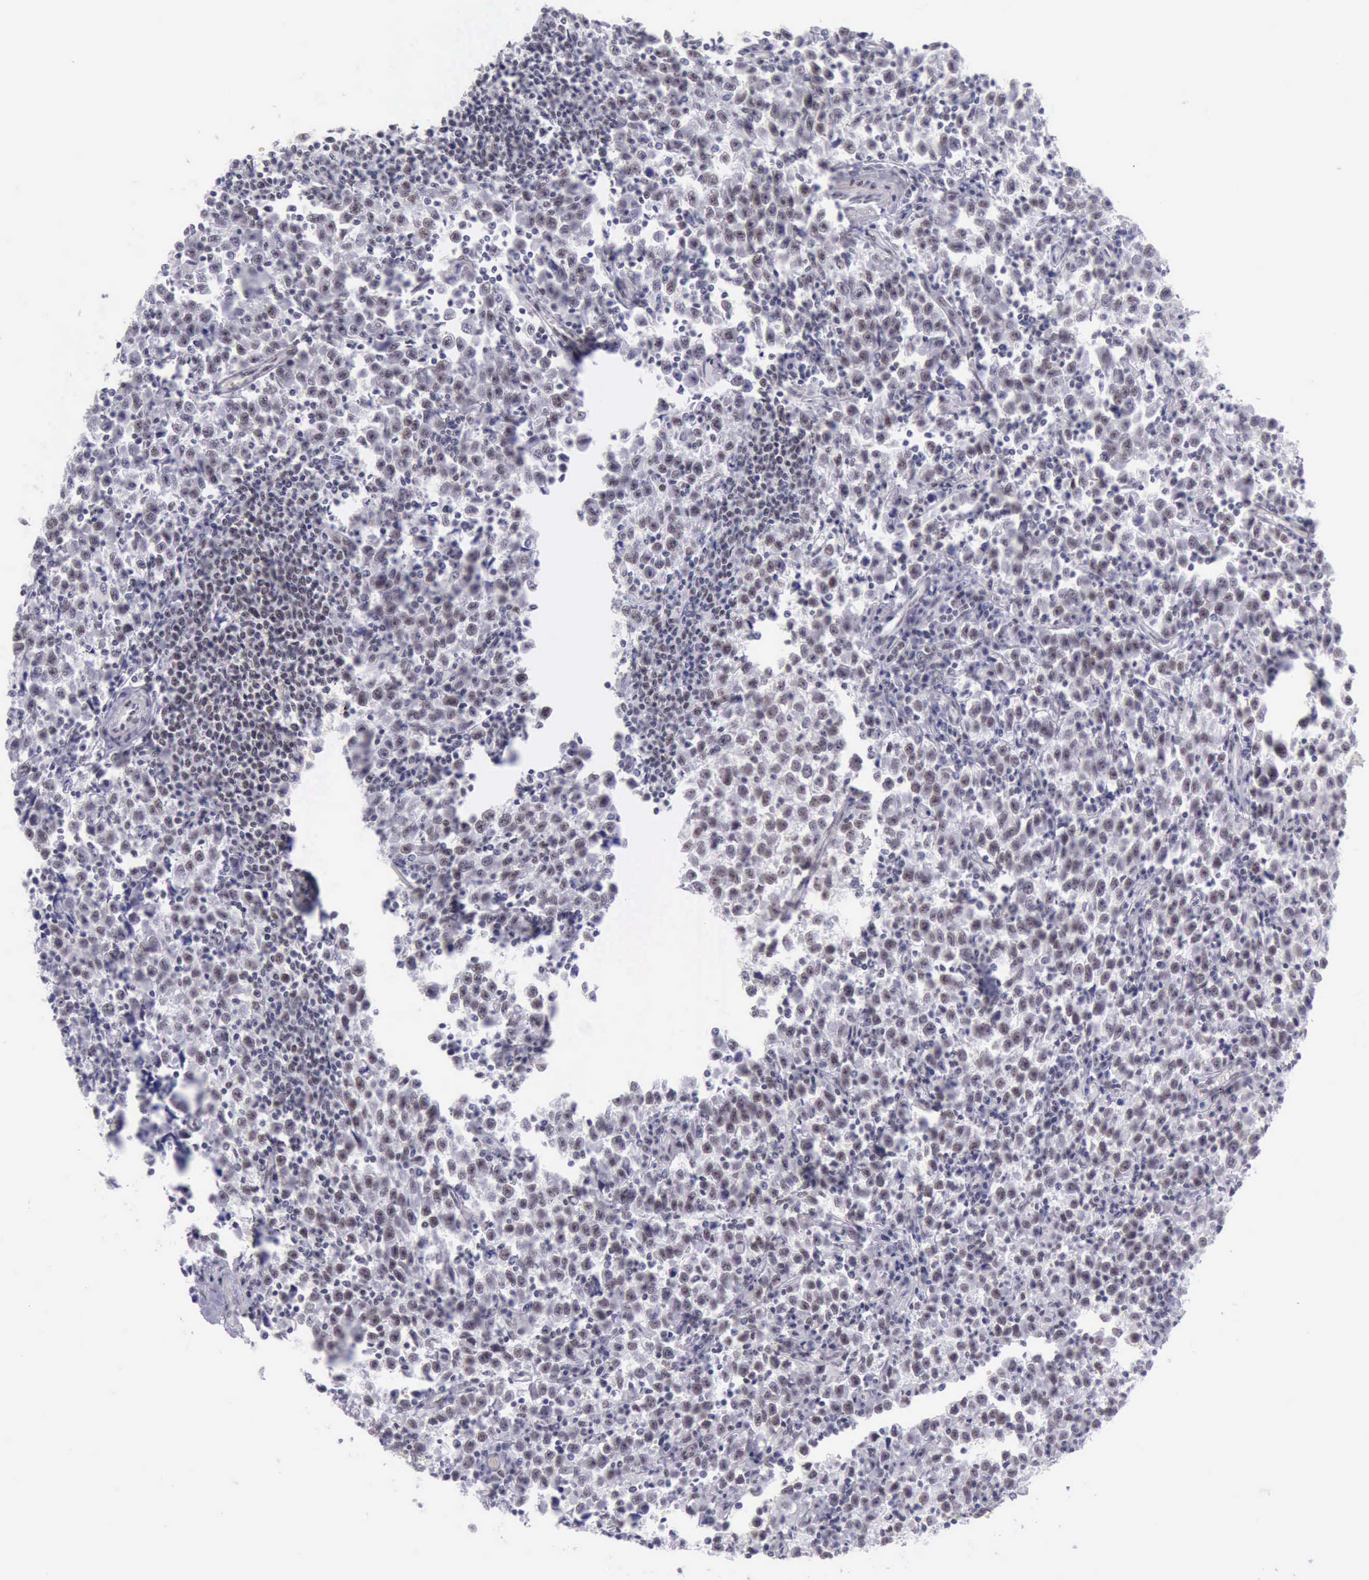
{"staining": {"intensity": "weak", "quantity": "25%-75%", "location": "nuclear"}, "tissue": "testis cancer", "cell_type": "Tumor cells", "image_type": "cancer", "snomed": [{"axis": "morphology", "description": "Seminoma, NOS"}, {"axis": "topography", "description": "Testis"}], "caption": "This image displays testis cancer (seminoma) stained with IHC to label a protein in brown. The nuclear of tumor cells show weak positivity for the protein. Nuclei are counter-stained blue.", "gene": "EP300", "patient": {"sex": "male", "age": 35}}